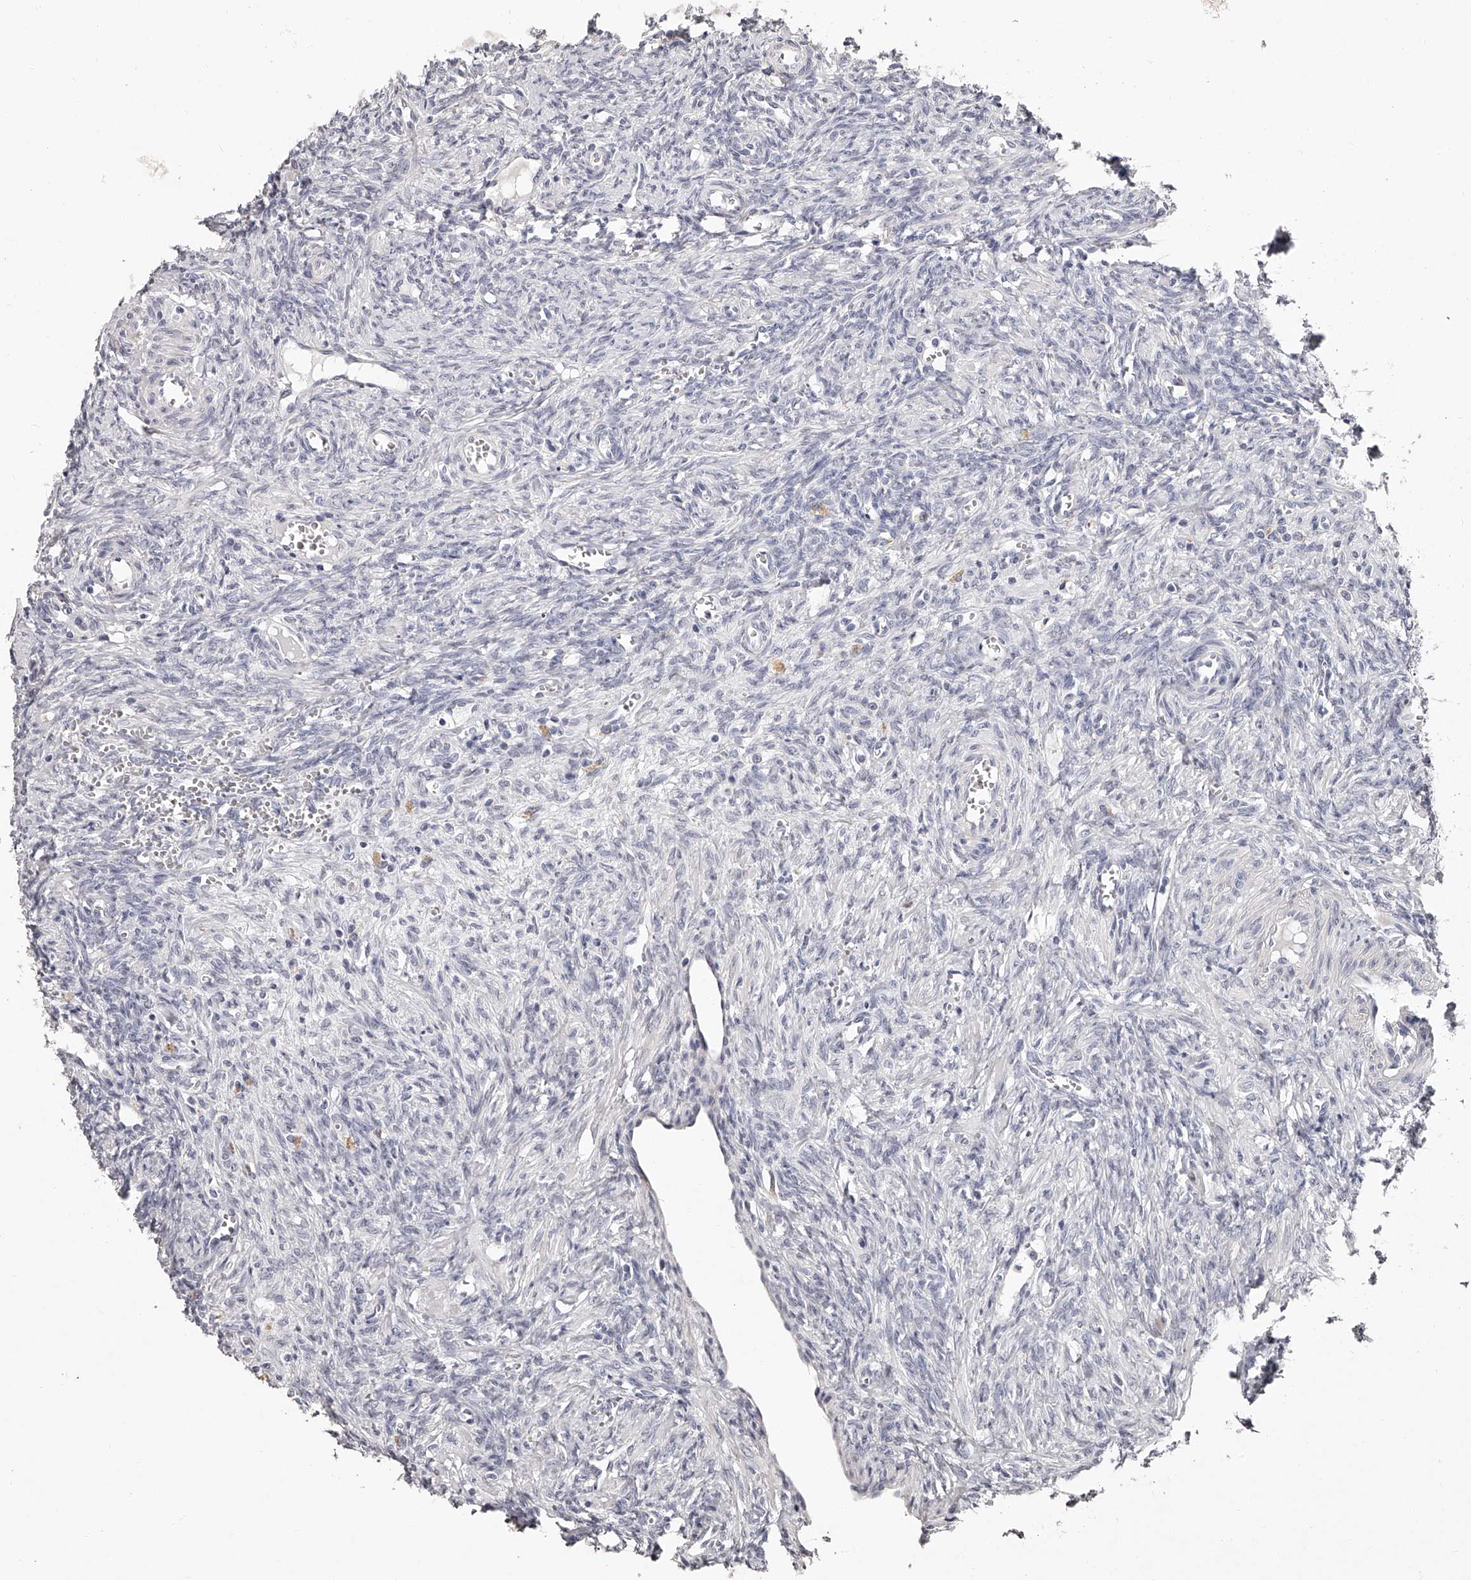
{"staining": {"intensity": "negative", "quantity": "none", "location": "none"}, "tissue": "ovary", "cell_type": "Ovarian stroma cells", "image_type": "normal", "snomed": [{"axis": "morphology", "description": "Normal tissue, NOS"}, {"axis": "topography", "description": "Ovary"}], "caption": "IHC of normal ovary reveals no expression in ovarian stroma cells. (Immunohistochemistry, brightfield microscopy, high magnification).", "gene": "NT5DC1", "patient": {"sex": "female", "age": 41}}